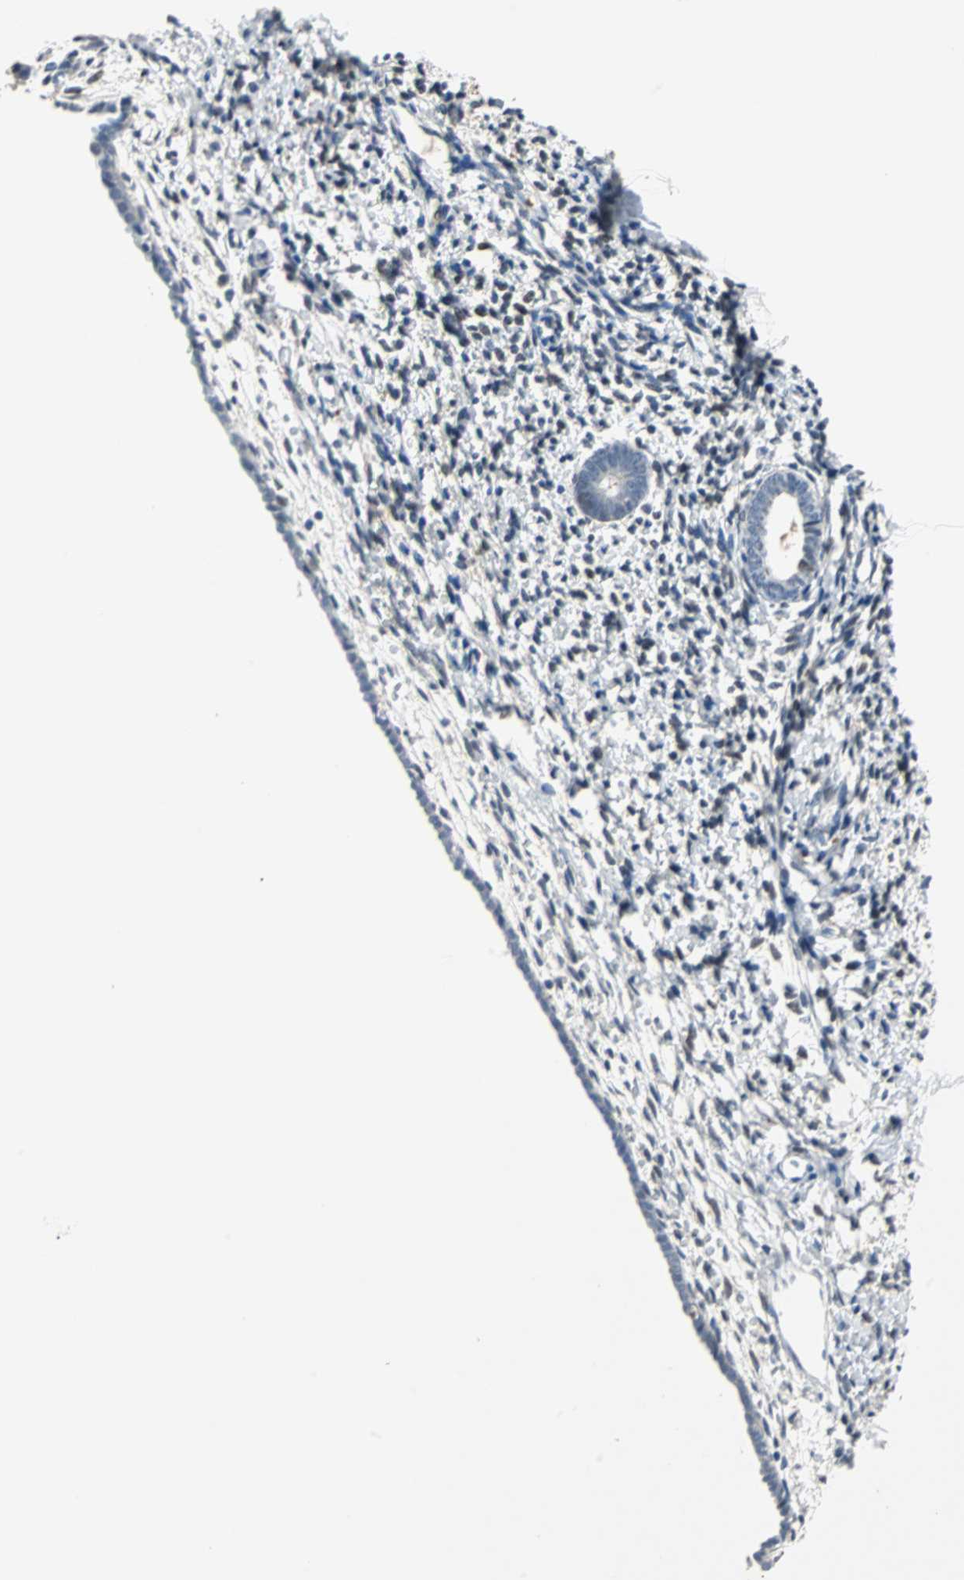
{"staining": {"intensity": "weak", "quantity": "25%-75%", "location": "nuclear"}, "tissue": "endometrium", "cell_type": "Cells in endometrial stroma", "image_type": "normal", "snomed": [{"axis": "morphology", "description": "Normal tissue, NOS"}, {"axis": "topography", "description": "Endometrium"}], "caption": "Unremarkable endometrium displays weak nuclear positivity in approximately 25%-75% of cells in endometrial stroma (DAB = brown stain, brightfield microscopy at high magnification)..", "gene": "HLX", "patient": {"sex": "female", "age": 71}}